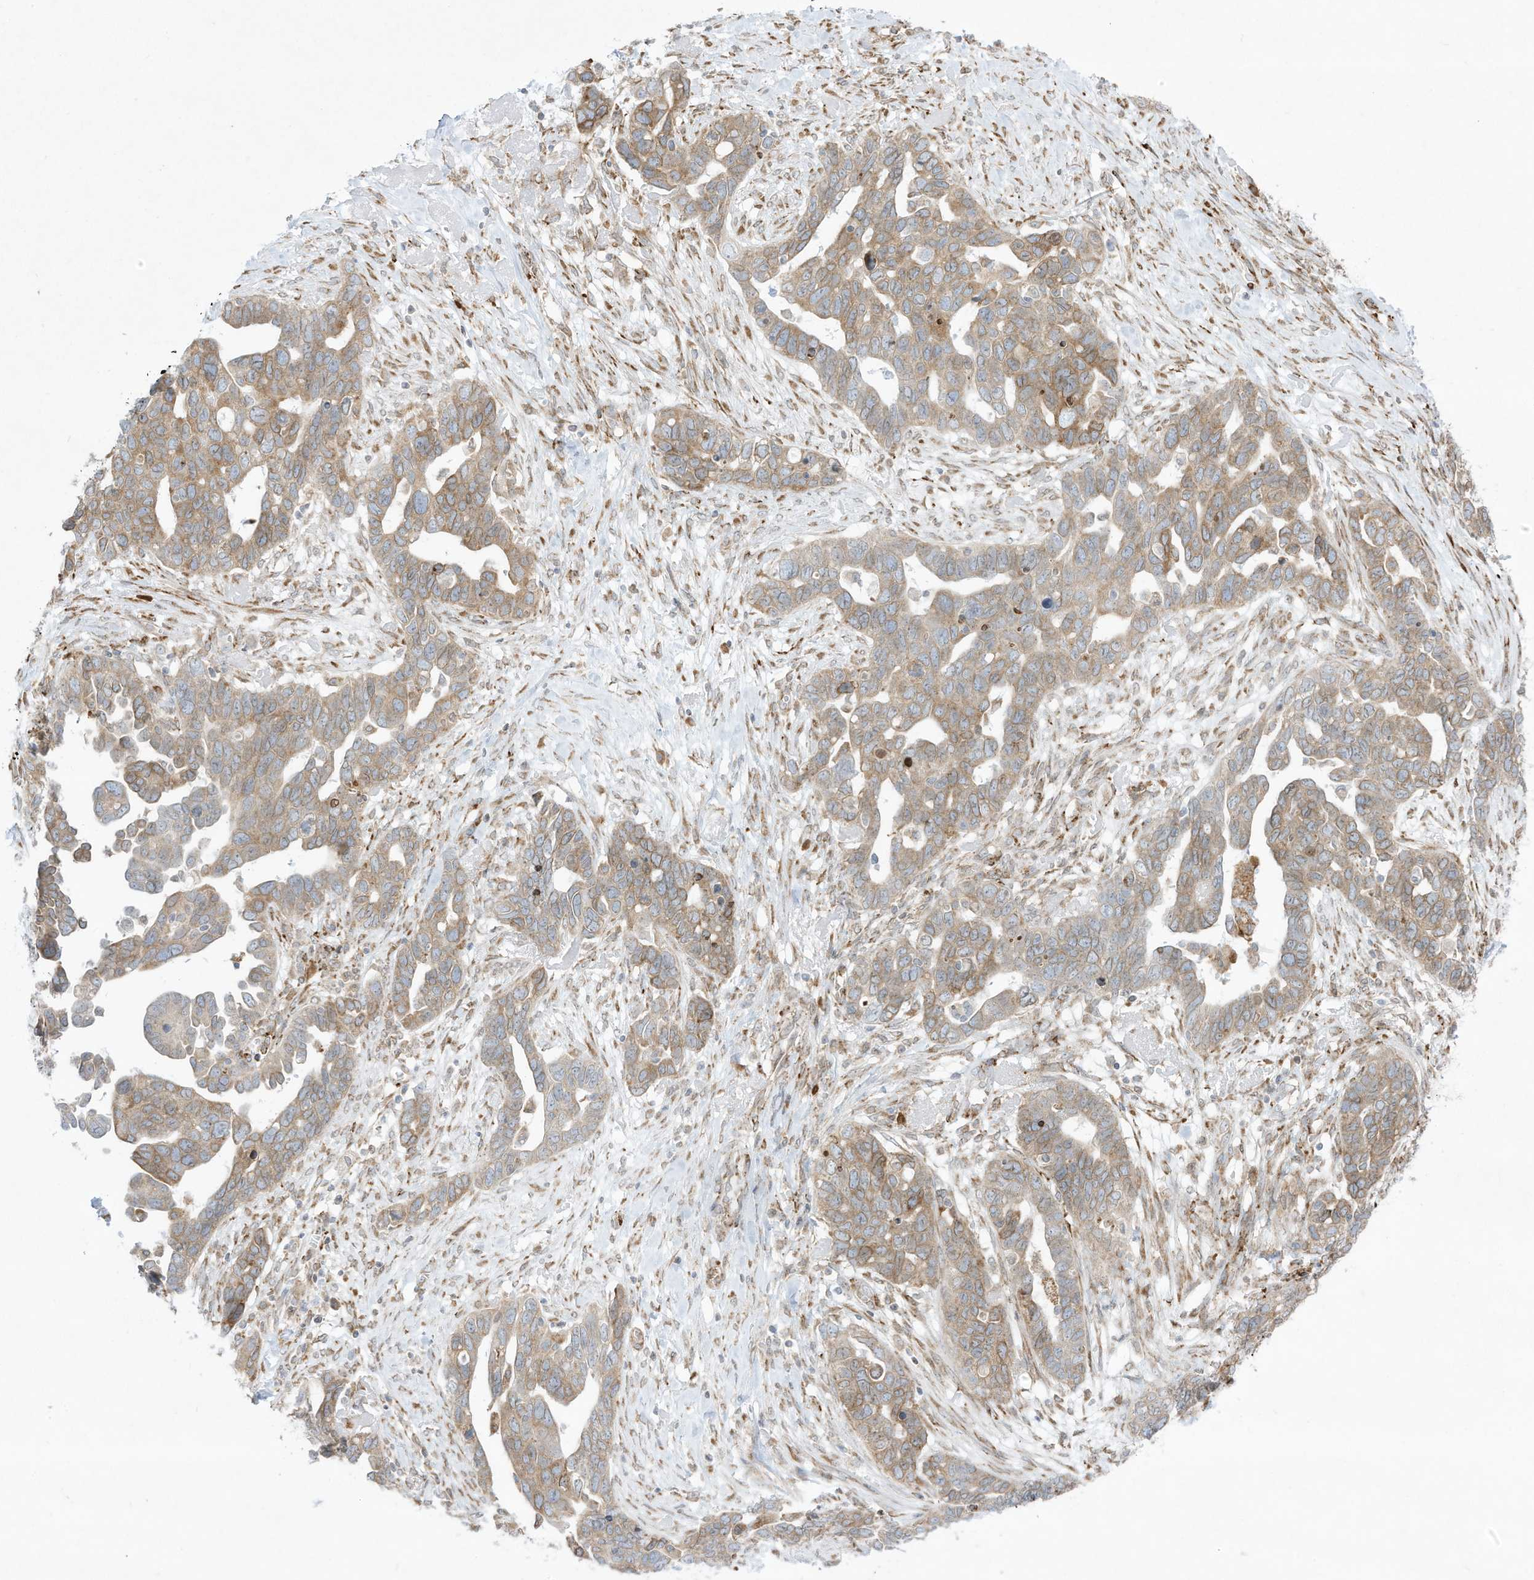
{"staining": {"intensity": "weak", "quantity": "25%-75%", "location": "cytoplasmic/membranous"}, "tissue": "ovarian cancer", "cell_type": "Tumor cells", "image_type": "cancer", "snomed": [{"axis": "morphology", "description": "Cystadenocarcinoma, serous, NOS"}, {"axis": "topography", "description": "Ovary"}], "caption": "Immunohistochemistry (IHC) image of human ovarian serous cystadenocarcinoma stained for a protein (brown), which exhibits low levels of weak cytoplasmic/membranous staining in about 25%-75% of tumor cells.", "gene": "PTK6", "patient": {"sex": "female", "age": 54}}